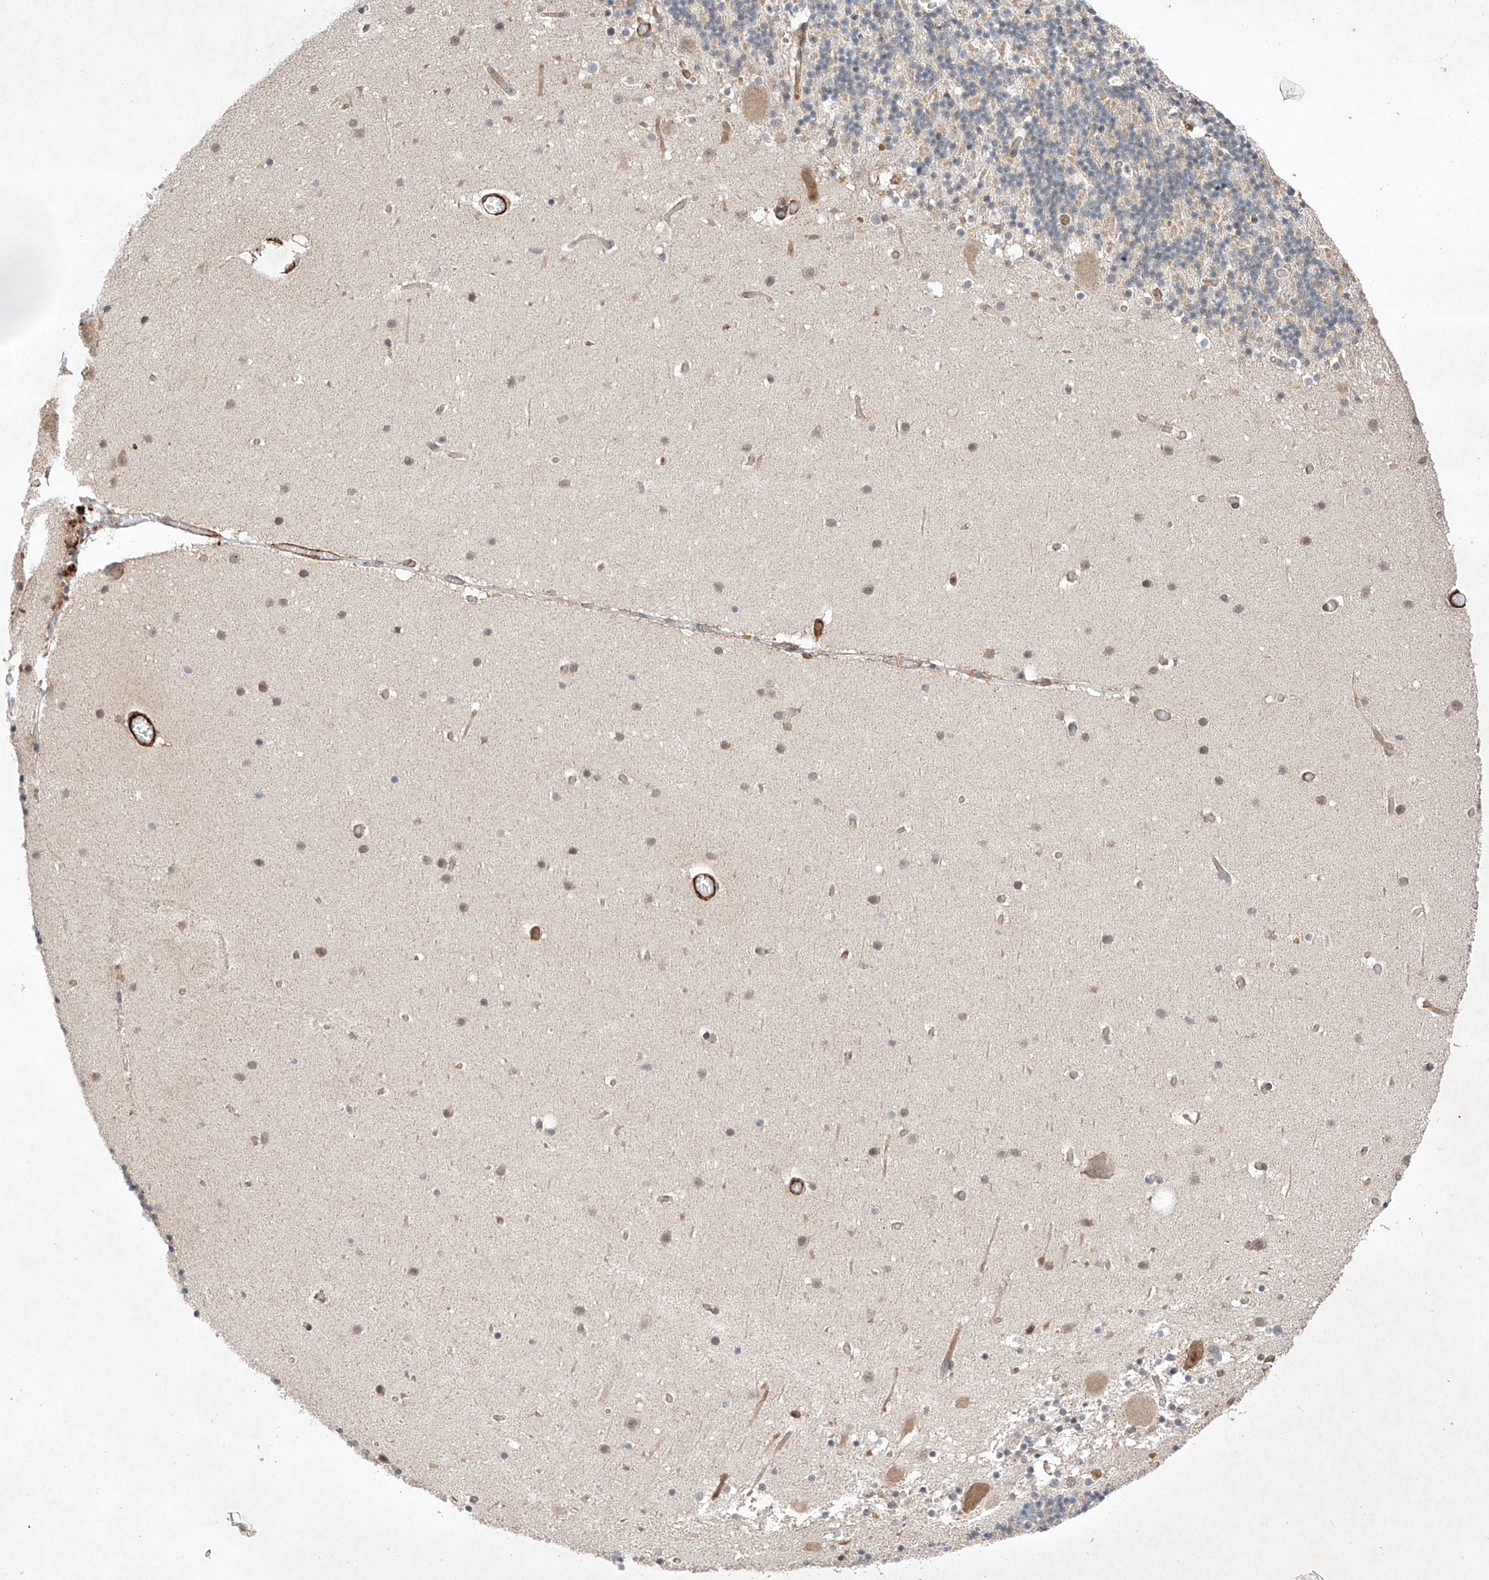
{"staining": {"intensity": "negative", "quantity": "none", "location": "none"}, "tissue": "cerebellum", "cell_type": "Cells in granular layer", "image_type": "normal", "snomed": [{"axis": "morphology", "description": "Normal tissue, NOS"}, {"axis": "topography", "description": "Cerebellum"}], "caption": "DAB (3,3'-diaminobenzidine) immunohistochemical staining of unremarkable human cerebellum reveals no significant staining in cells in granular layer. Brightfield microscopy of immunohistochemistry (IHC) stained with DAB (brown) and hematoxylin (blue), captured at high magnification.", "gene": "ARHGAP33", "patient": {"sex": "male", "age": 57}}